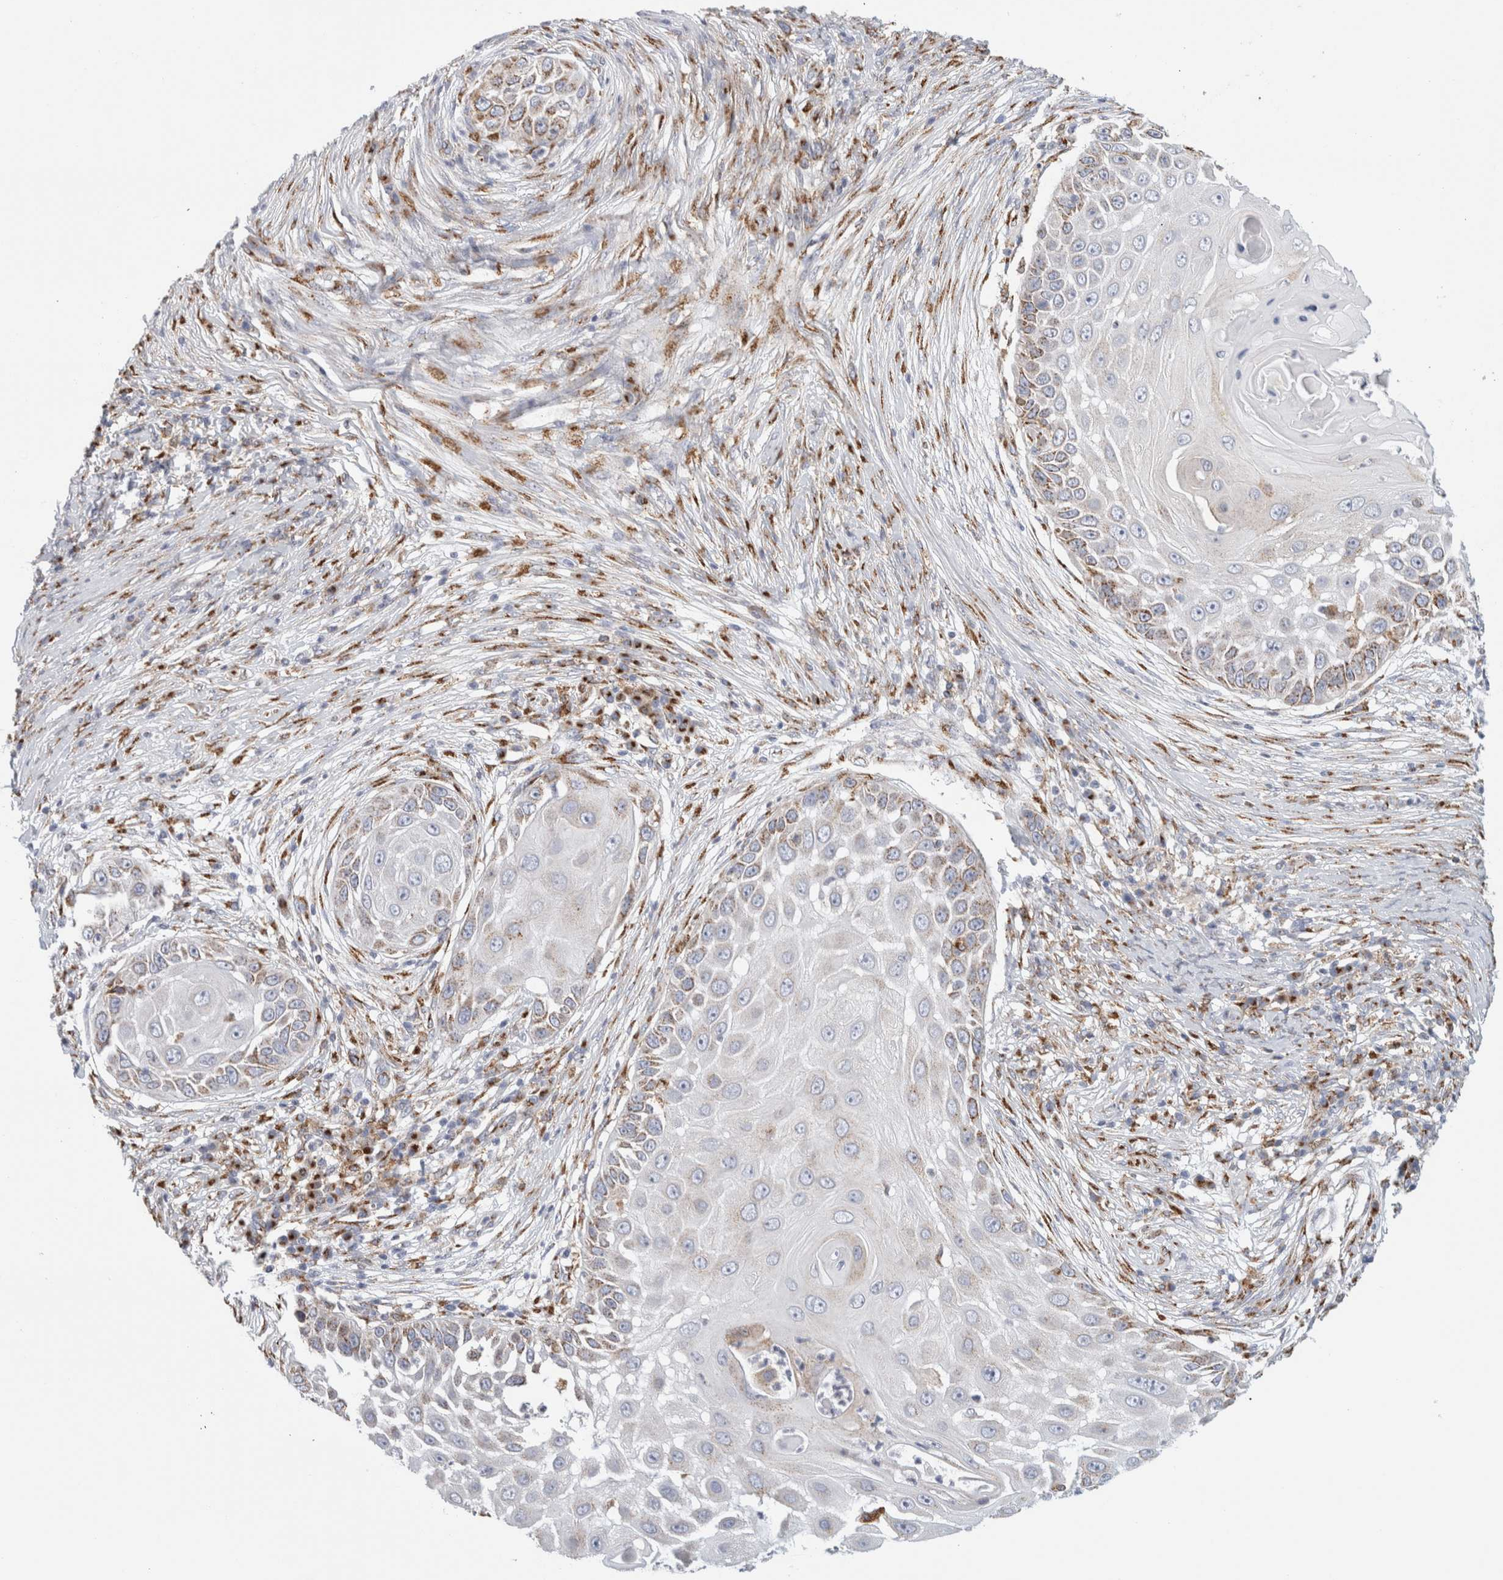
{"staining": {"intensity": "moderate", "quantity": "<25%", "location": "cytoplasmic/membranous"}, "tissue": "skin cancer", "cell_type": "Tumor cells", "image_type": "cancer", "snomed": [{"axis": "morphology", "description": "Squamous cell carcinoma, NOS"}, {"axis": "topography", "description": "Skin"}], "caption": "This image displays skin cancer (squamous cell carcinoma) stained with immunohistochemistry (IHC) to label a protein in brown. The cytoplasmic/membranous of tumor cells show moderate positivity for the protein. Nuclei are counter-stained blue.", "gene": "MCFD2", "patient": {"sex": "female", "age": 44}}